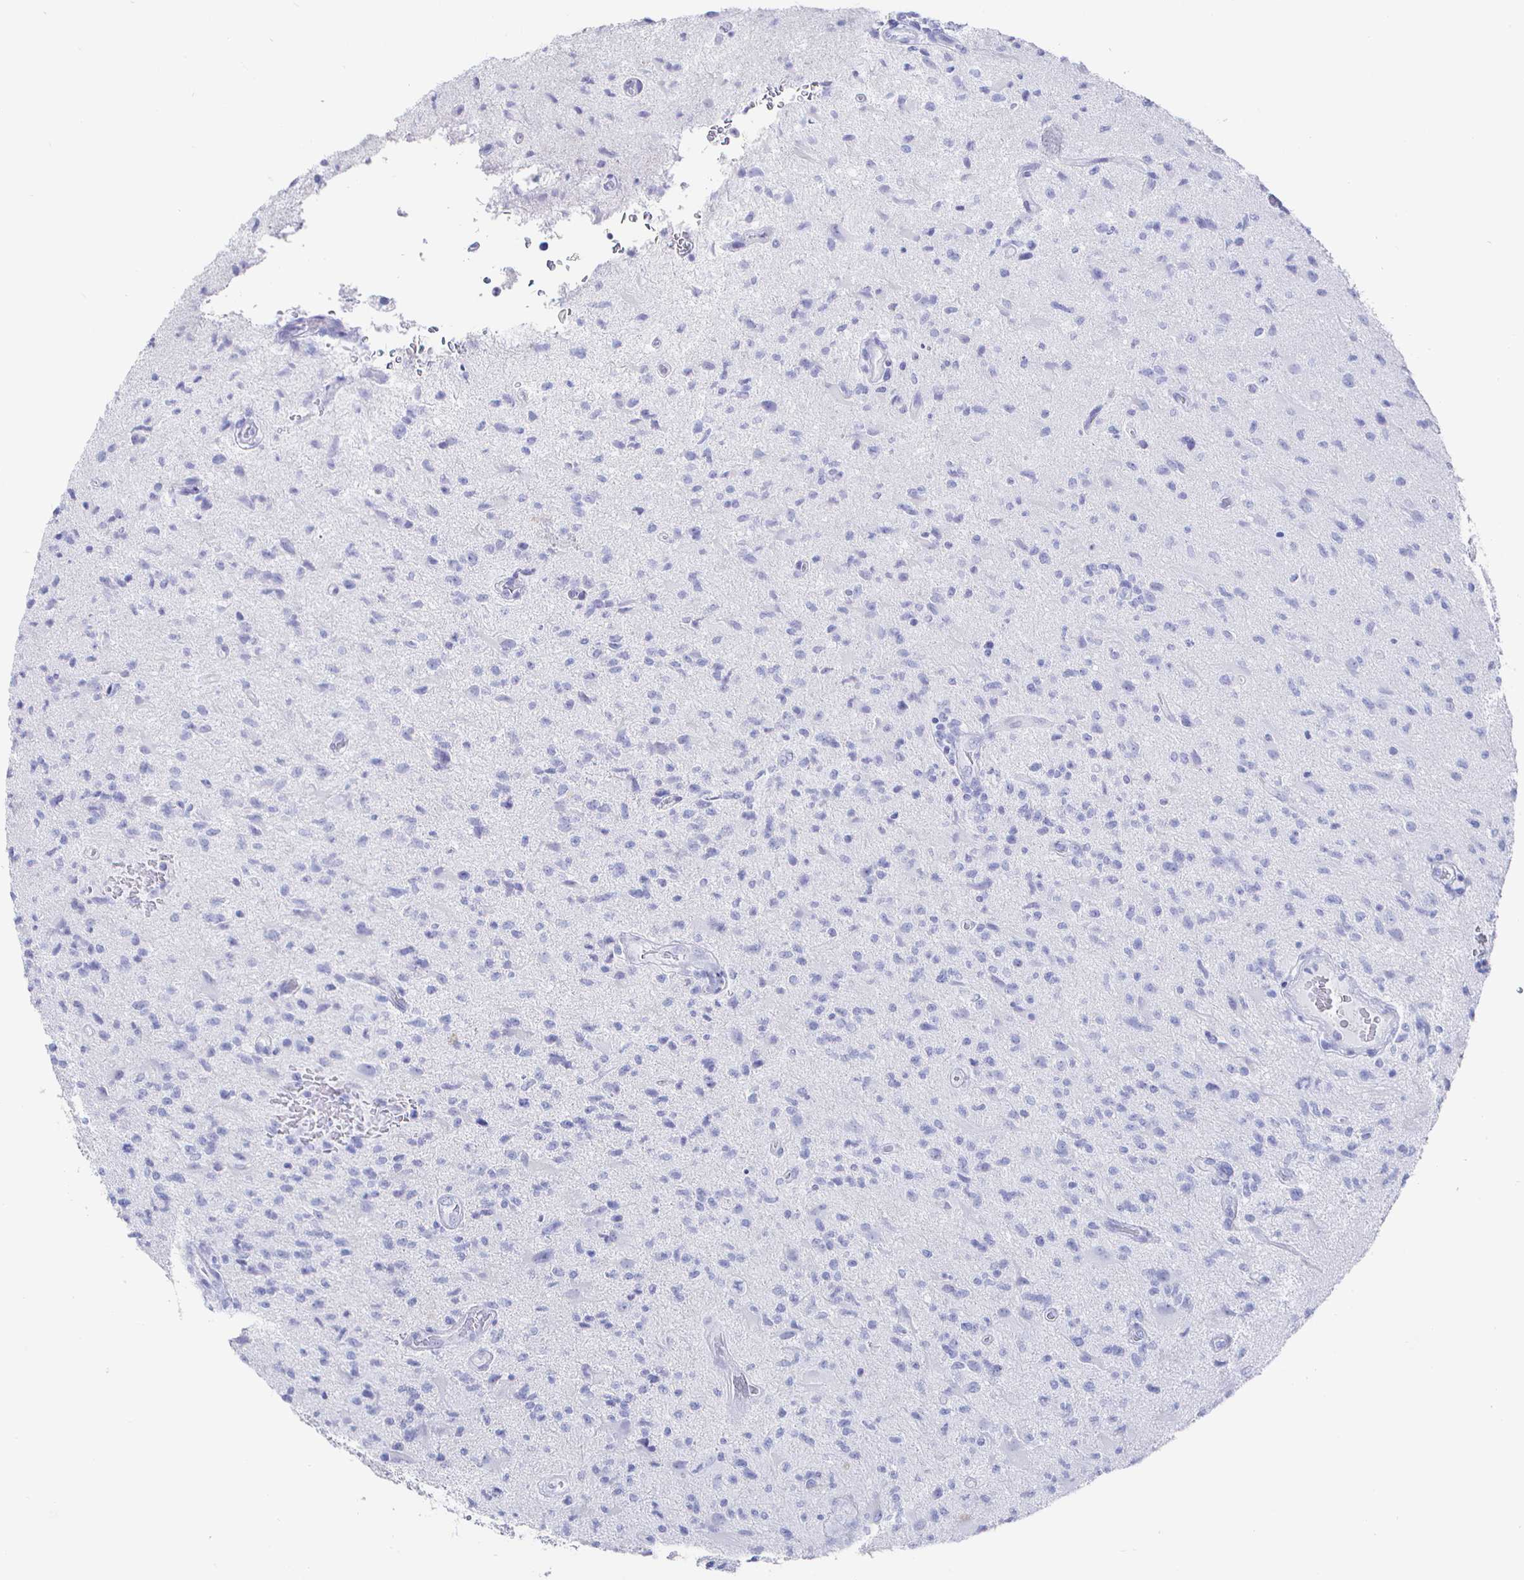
{"staining": {"intensity": "negative", "quantity": "none", "location": "none"}, "tissue": "glioma", "cell_type": "Tumor cells", "image_type": "cancer", "snomed": [{"axis": "morphology", "description": "Glioma, malignant, High grade"}, {"axis": "topography", "description": "Brain"}], "caption": "This is an IHC photomicrograph of human malignant glioma (high-grade). There is no expression in tumor cells.", "gene": "CLCA1", "patient": {"sex": "male", "age": 67}}